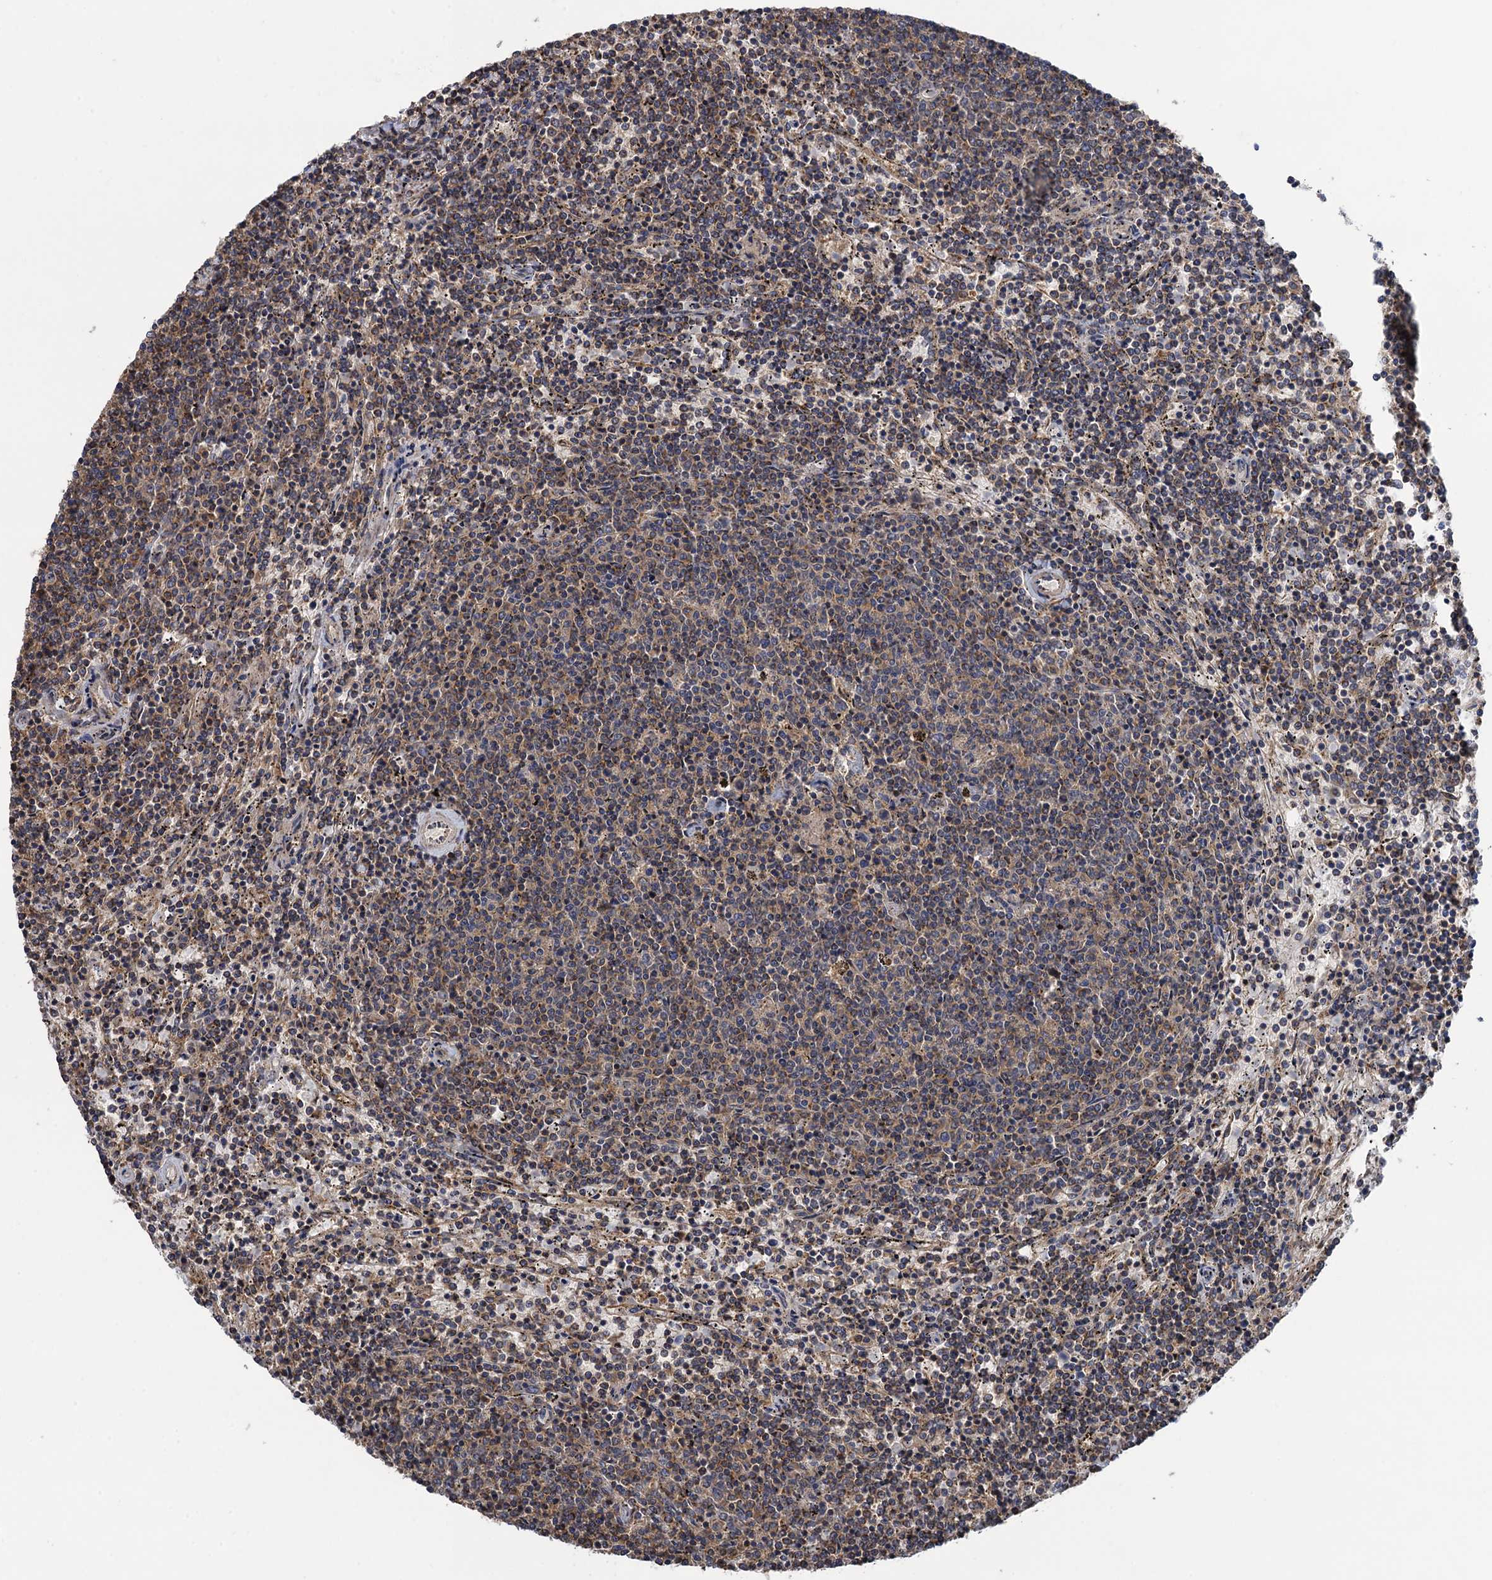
{"staining": {"intensity": "weak", "quantity": "<25%", "location": "cytoplasmic/membranous"}, "tissue": "lymphoma", "cell_type": "Tumor cells", "image_type": "cancer", "snomed": [{"axis": "morphology", "description": "Malignant lymphoma, non-Hodgkin's type, Low grade"}, {"axis": "topography", "description": "Spleen"}], "caption": "The micrograph displays no significant staining in tumor cells of lymphoma.", "gene": "WDR88", "patient": {"sex": "female", "age": 50}}